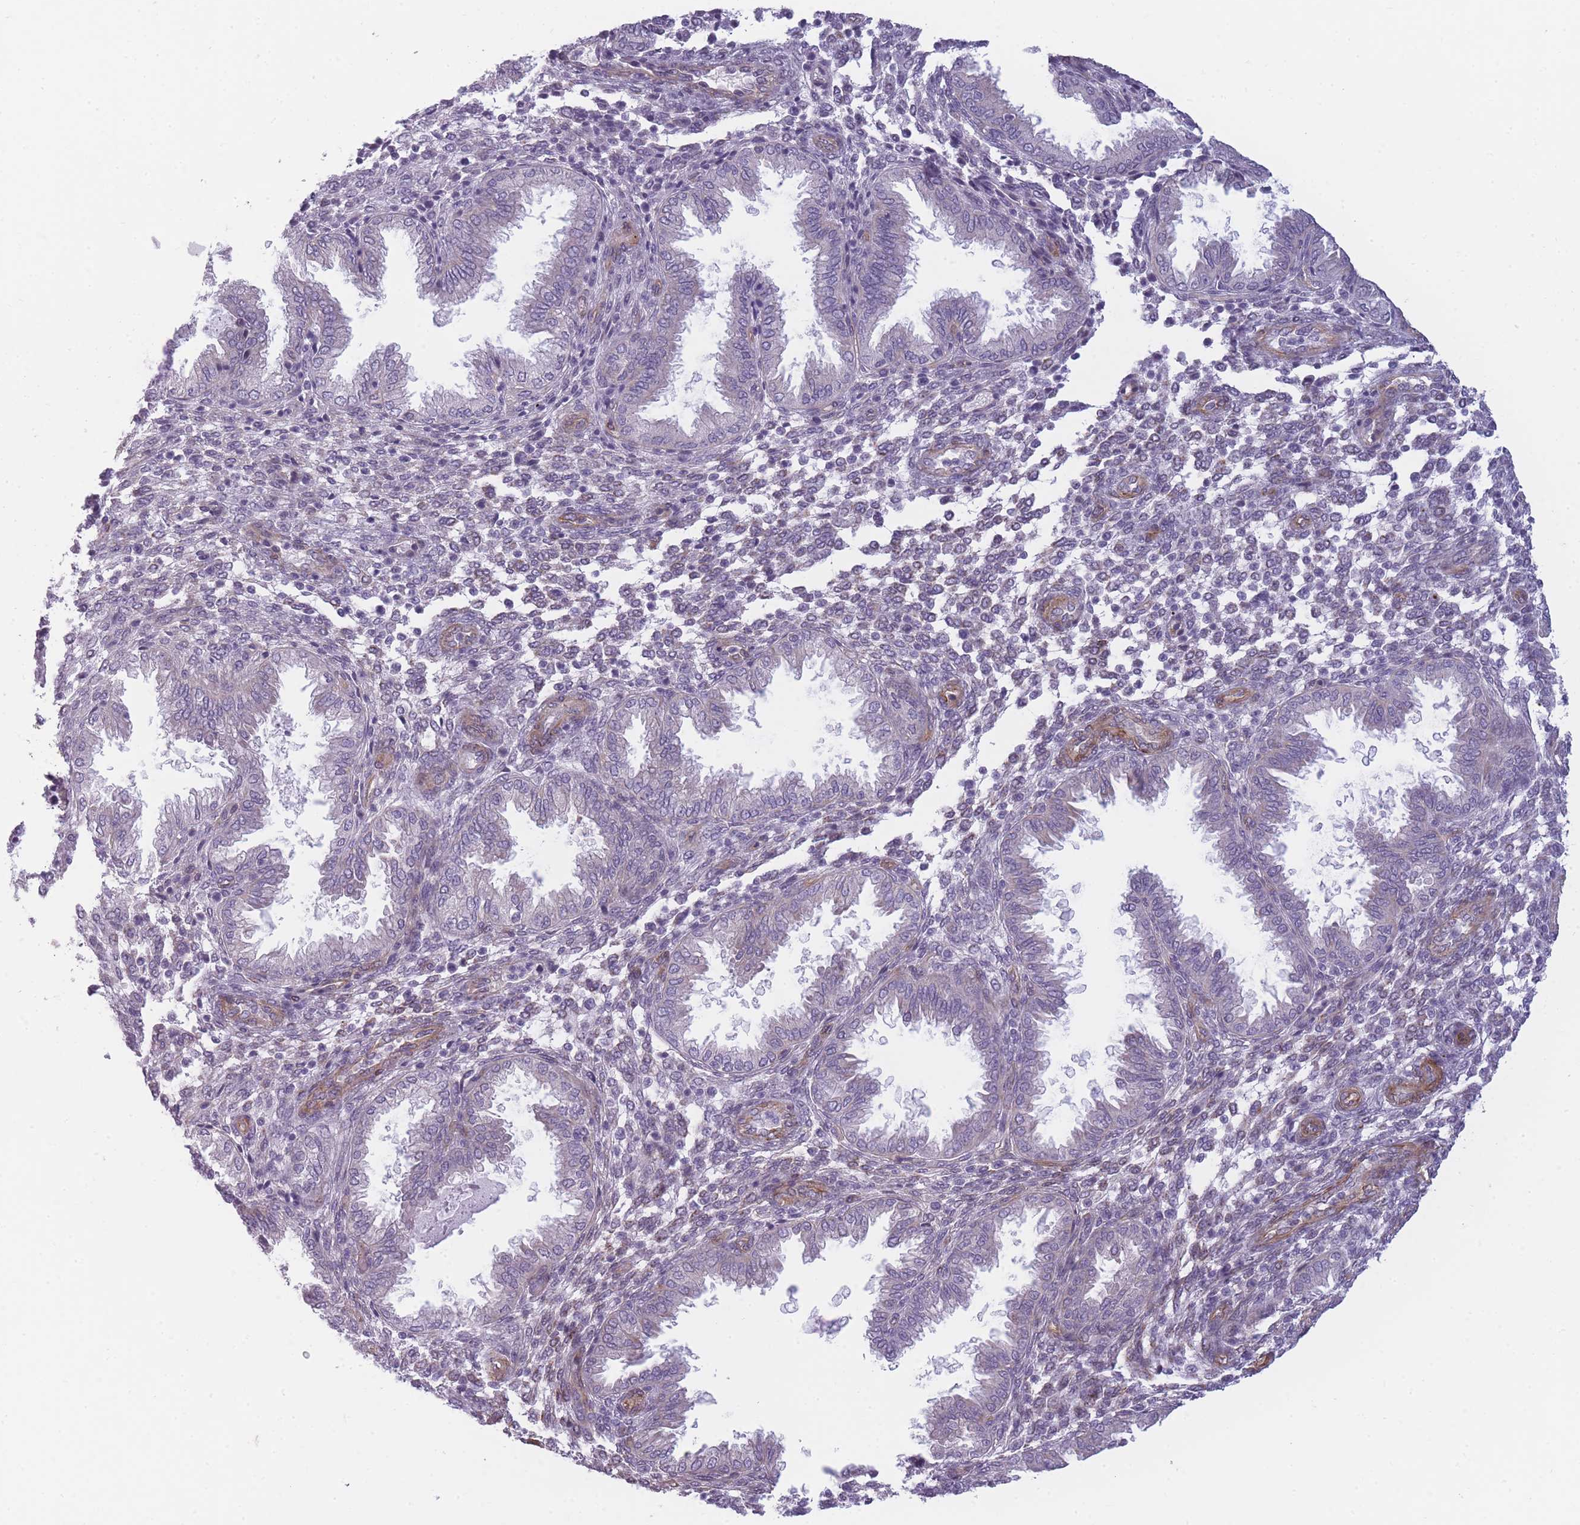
{"staining": {"intensity": "negative", "quantity": "none", "location": "none"}, "tissue": "endometrium", "cell_type": "Cells in endometrial stroma", "image_type": "normal", "snomed": [{"axis": "morphology", "description": "Normal tissue, NOS"}, {"axis": "topography", "description": "Endometrium"}], "caption": "DAB immunohistochemical staining of normal human endometrium exhibits no significant expression in cells in endometrial stroma.", "gene": "OR6B2", "patient": {"sex": "female", "age": 33}}